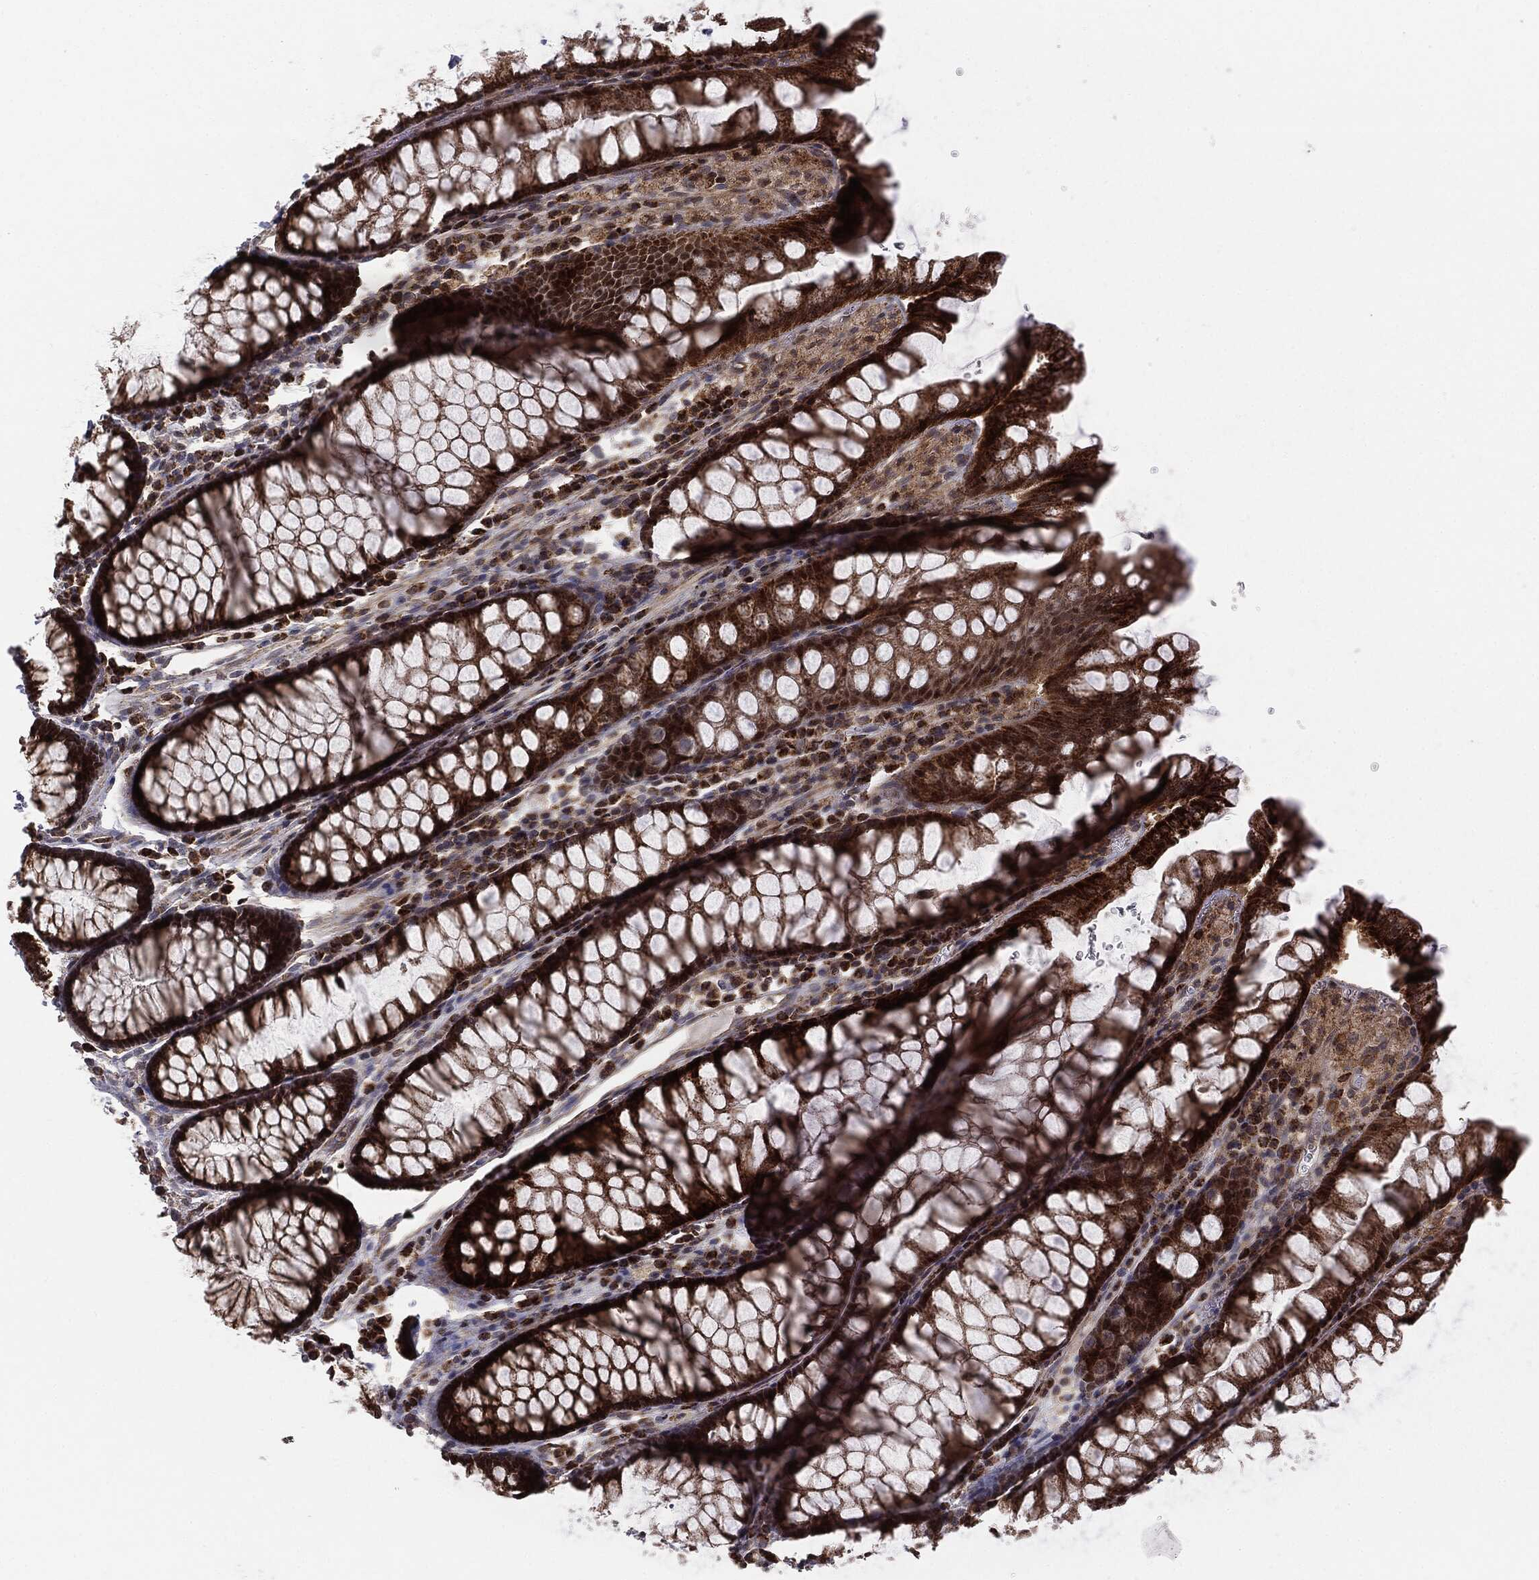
{"staining": {"intensity": "strong", "quantity": ">75%", "location": "cytoplasmic/membranous"}, "tissue": "rectum", "cell_type": "Glandular cells", "image_type": "normal", "snomed": [{"axis": "morphology", "description": "Normal tissue, NOS"}, {"axis": "topography", "description": "Rectum"}], "caption": "Glandular cells exhibit high levels of strong cytoplasmic/membranous staining in about >75% of cells in normal rectum.", "gene": "MTOR", "patient": {"sex": "female", "age": 68}}